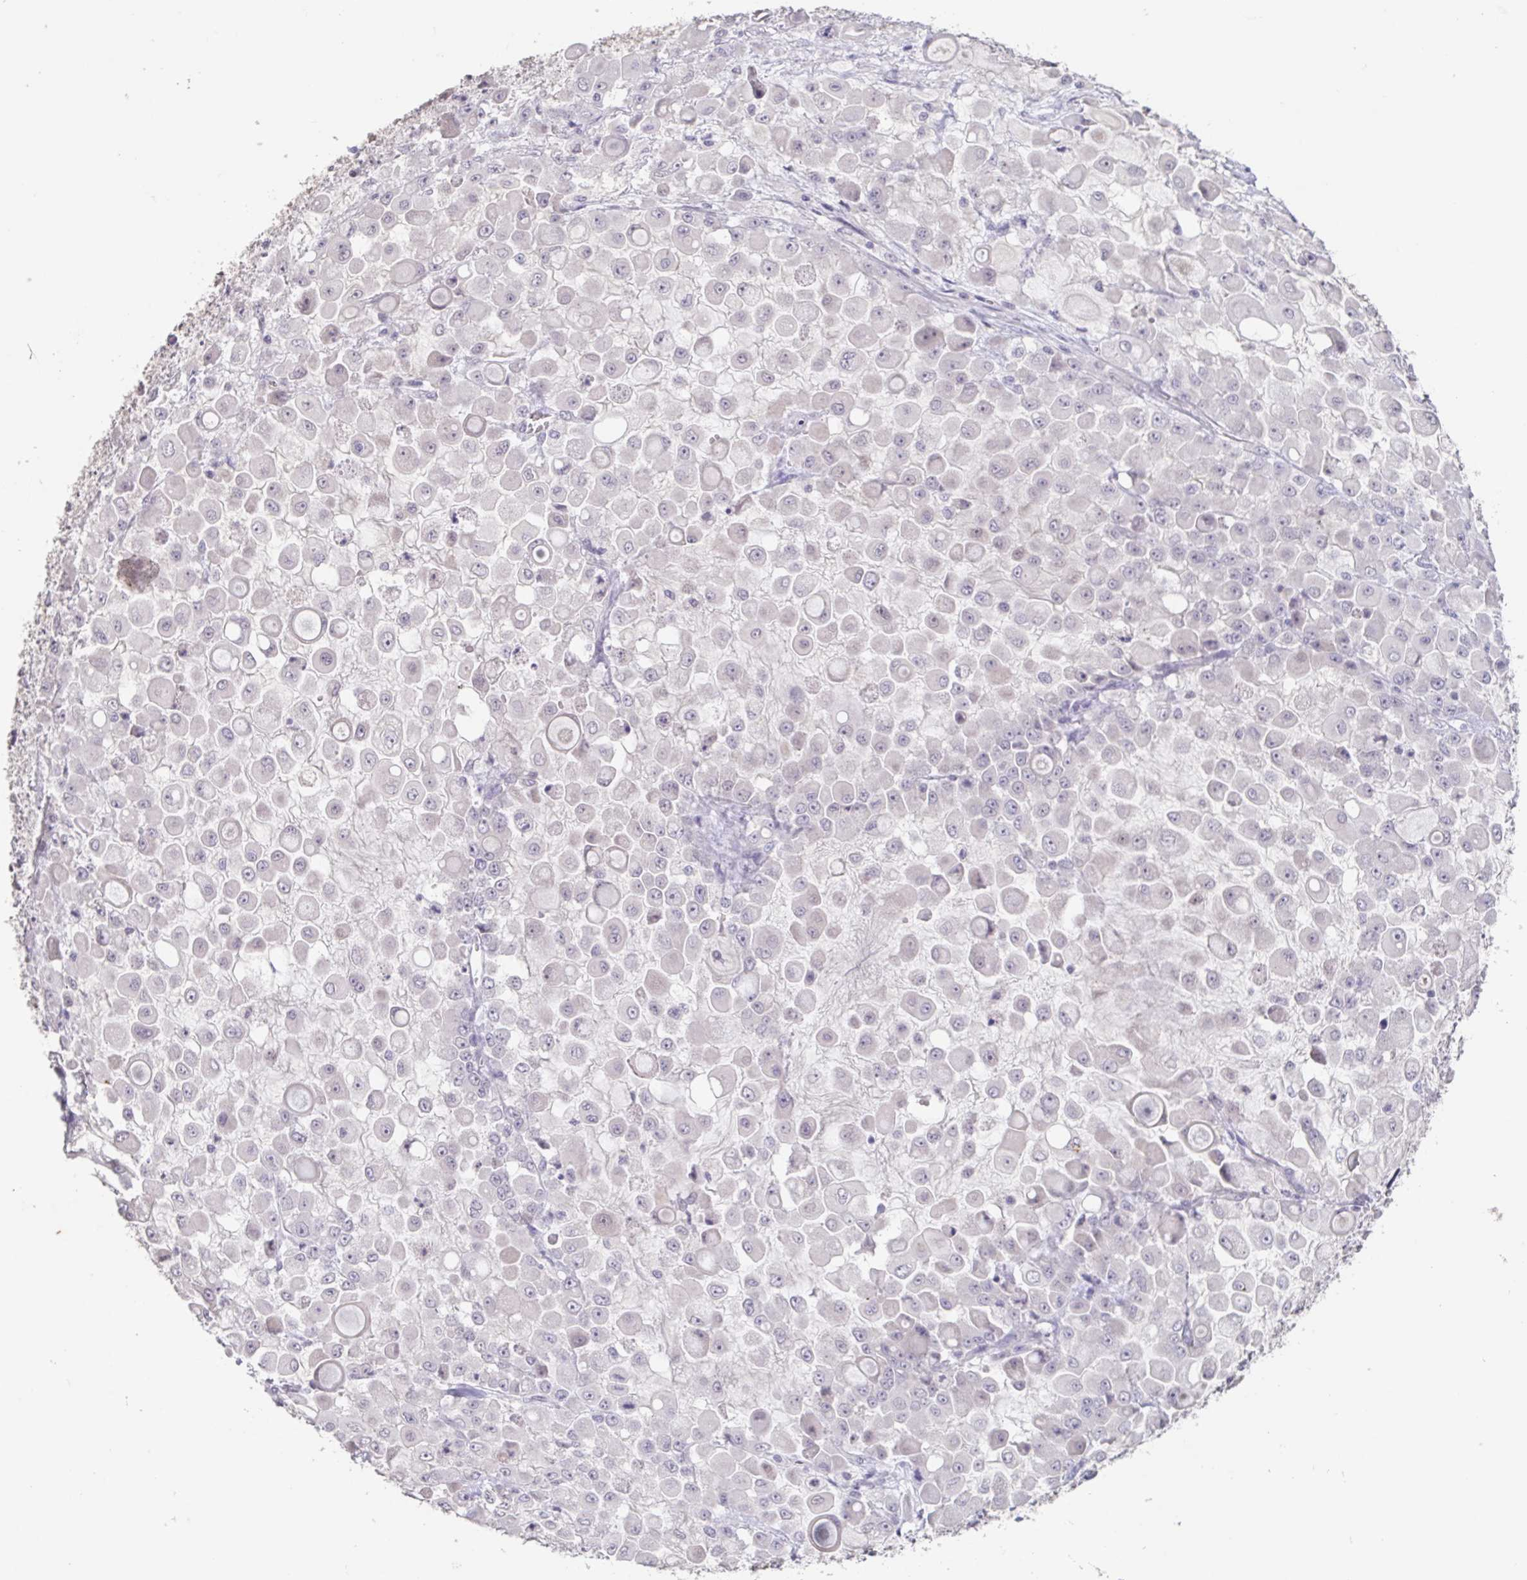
{"staining": {"intensity": "negative", "quantity": "none", "location": "none"}, "tissue": "stomach cancer", "cell_type": "Tumor cells", "image_type": "cancer", "snomed": [{"axis": "morphology", "description": "Adenocarcinoma, NOS"}, {"axis": "topography", "description": "Stomach"}], "caption": "IHC photomicrograph of stomach adenocarcinoma stained for a protein (brown), which shows no expression in tumor cells.", "gene": "INSL5", "patient": {"sex": "female", "age": 76}}